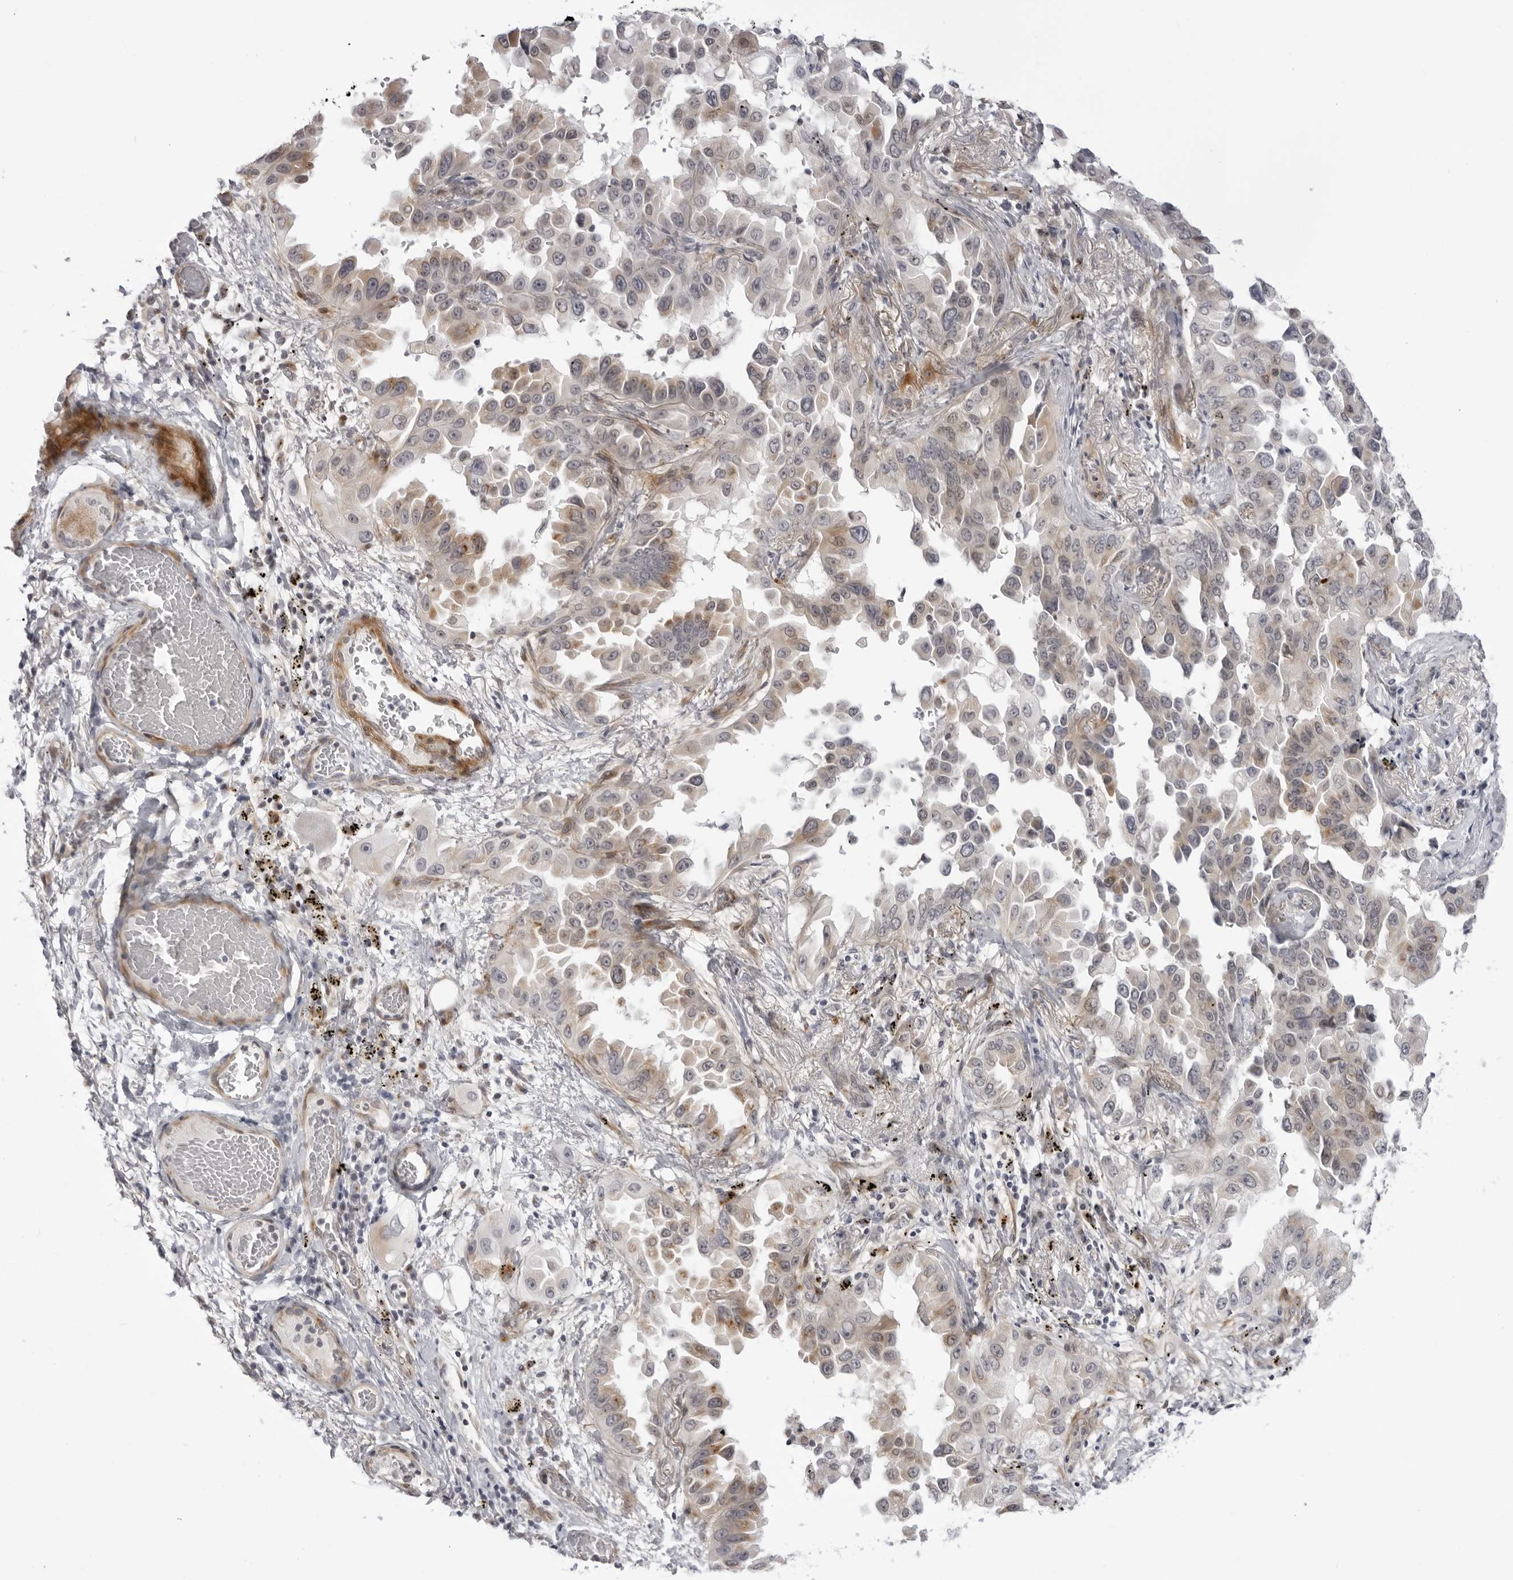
{"staining": {"intensity": "moderate", "quantity": "<25%", "location": "cytoplasmic/membranous"}, "tissue": "lung cancer", "cell_type": "Tumor cells", "image_type": "cancer", "snomed": [{"axis": "morphology", "description": "Adenocarcinoma, NOS"}, {"axis": "topography", "description": "Lung"}], "caption": "IHC (DAB (3,3'-diaminobenzidine)) staining of lung adenocarcinoma shows moderate cytoplasmic/membranous protein positivity in approximately <25% of tumor cells.", "gene": "SUGCT", "patient": {"sex": "female", "age": 67}}